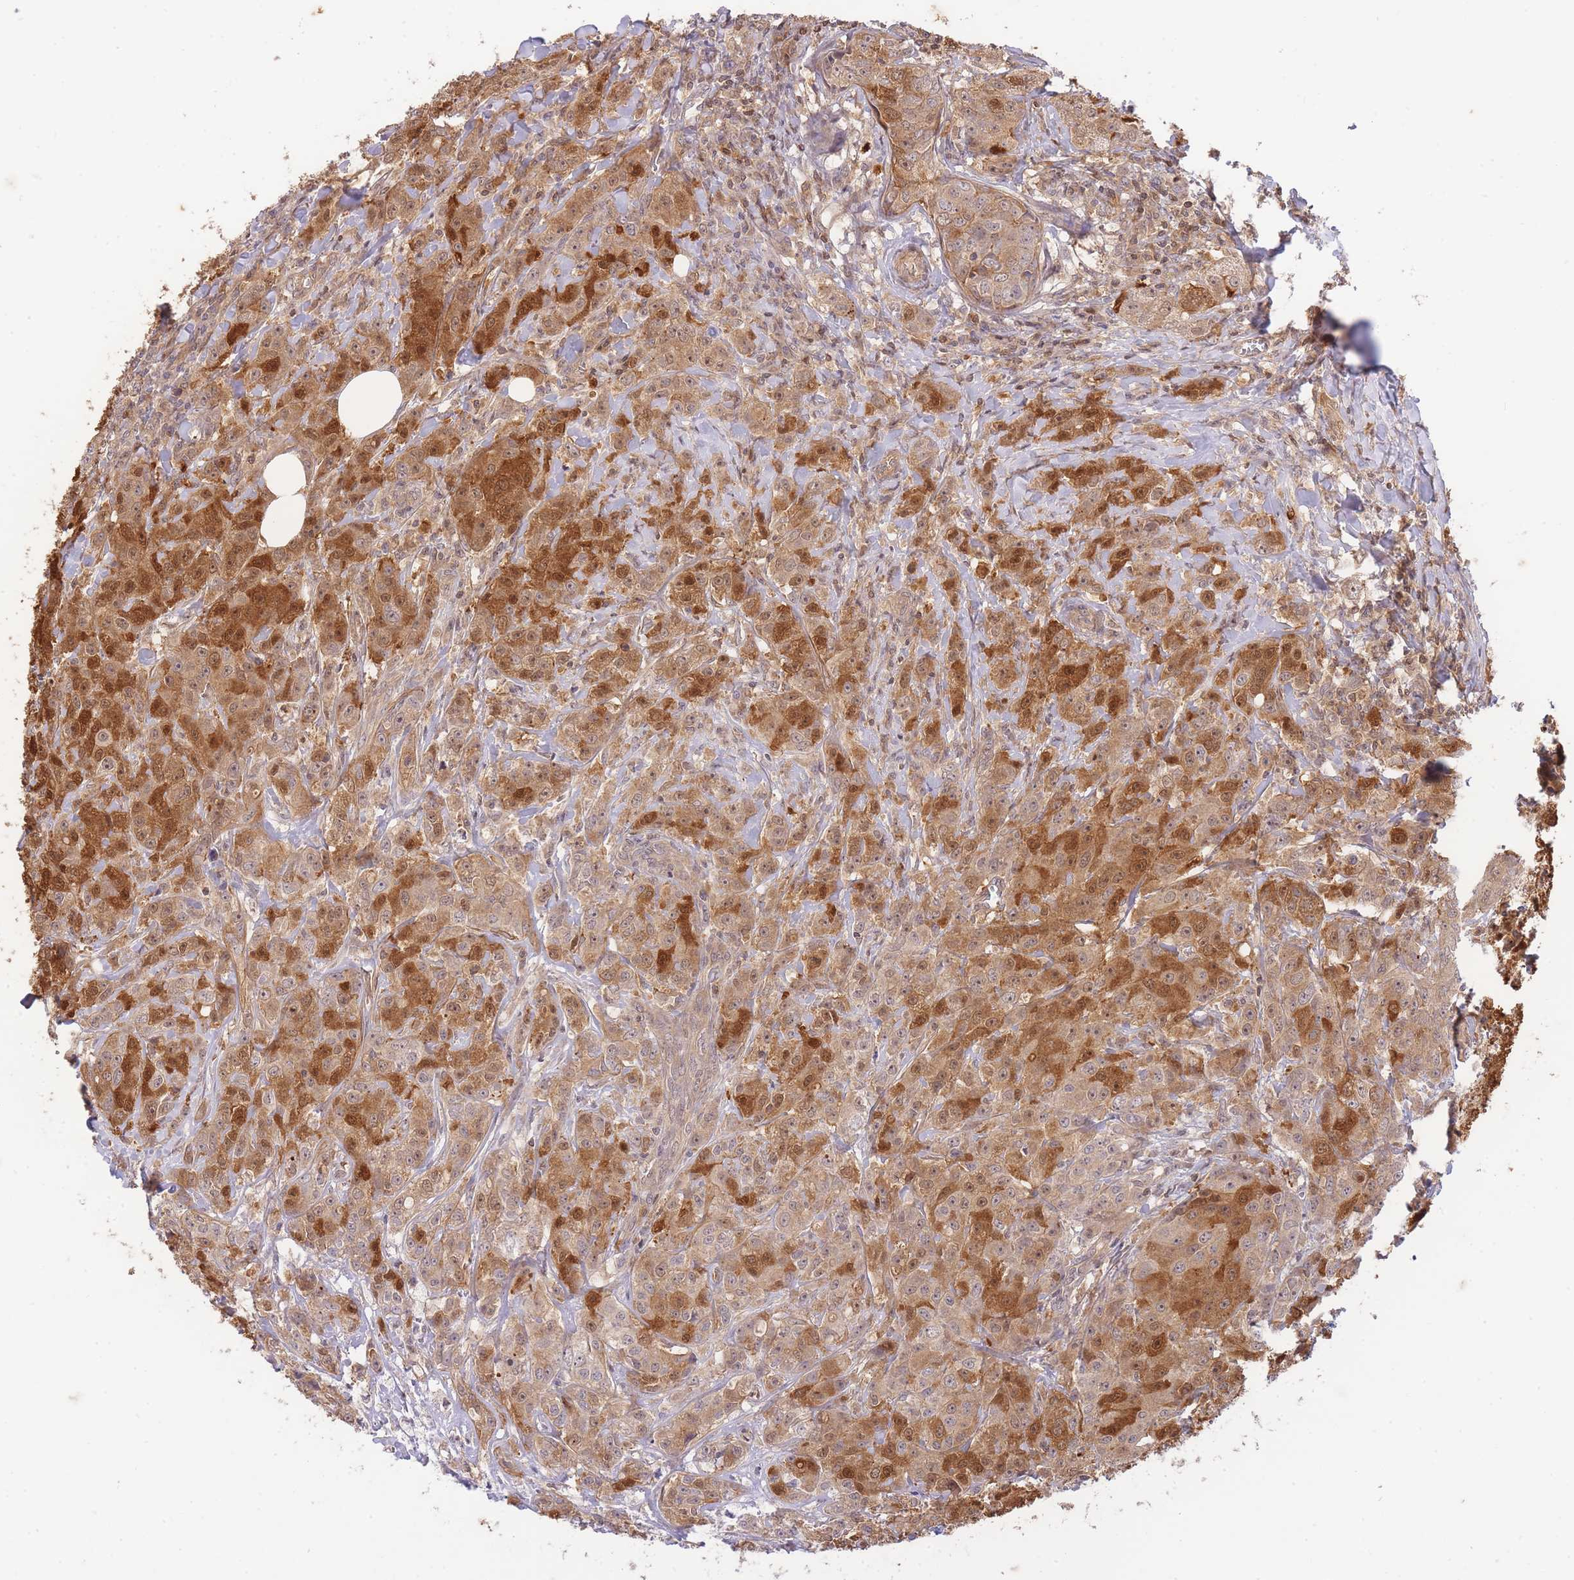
{"staining": {"intensity": "strong", "quantity": "25%-75%", "location": "cytoplasmic/membranous,nuclear"}, "tissue": "breast cancer", "cell_type": "Tumor cells", "image_type": "cancer", "snomed": [{"axis": "morphology", "description": "Duct carcinoma"}, {"axis": "topography", "description": "Breast"}], "caption": "Breast intraductal carcinoma stained for a protein reveals strong cytoplasmic/membranous and nuclear positivity in tumor cells. (brown staining indicates protein expression, while blue staining denotes nuclei).", "gene": "ST8SIA4", "patient": {"sex": "female", "age": 43}}